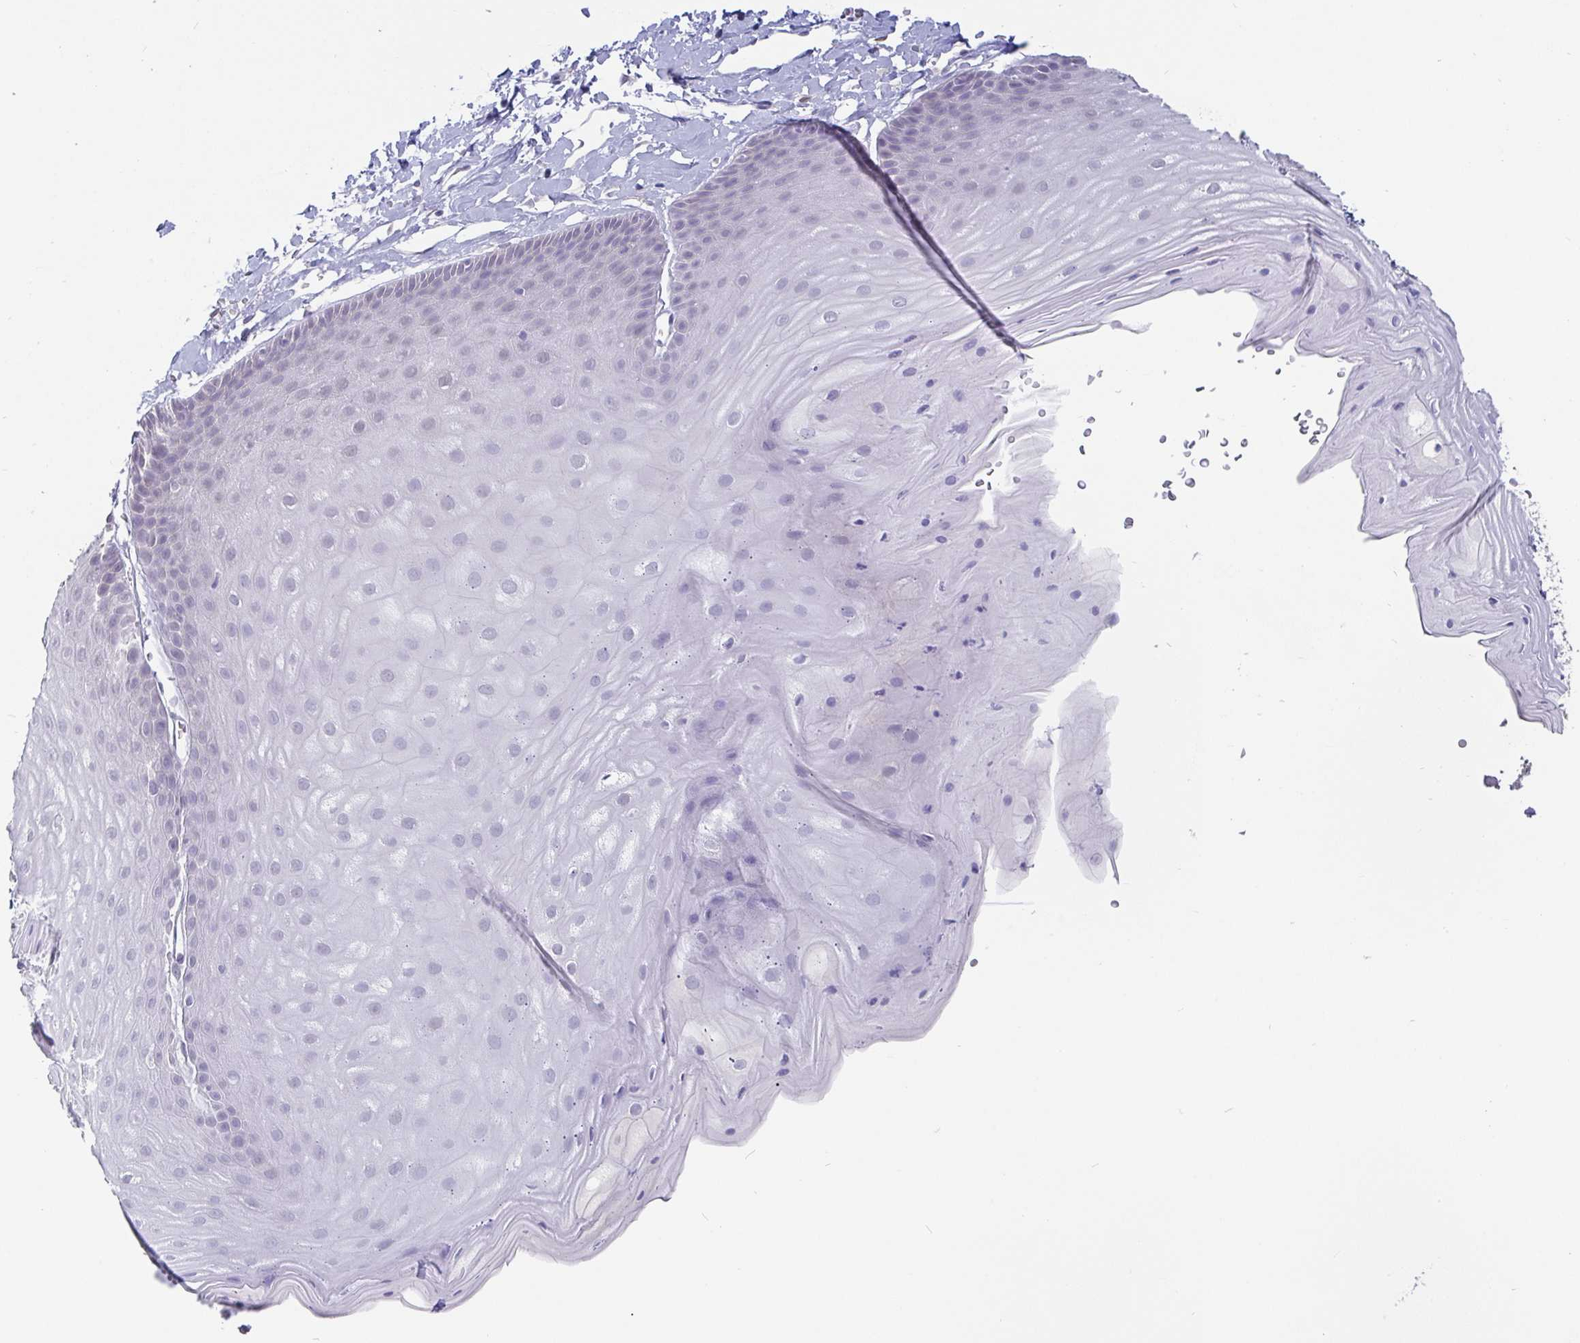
{"staining": {"intensity": "negative", "quantity": "none", "location": "none"}, "tissue": "skin", "cell_type": "Epidermal cells", "image_type": "normal", "snomed": [{"axis": "morphology", "description": "Normal tissue, NOS"}, {"axis": "topography", "description": "Anal"}], "caption": "Immunohistochemistry (IHC) photomicrograph of unremarkable human skin stained for a protein (brown), which exhibits no staining in epidermal cells.", "gene": "IDH1", "patient": {"sex": "male", "age": 53}}